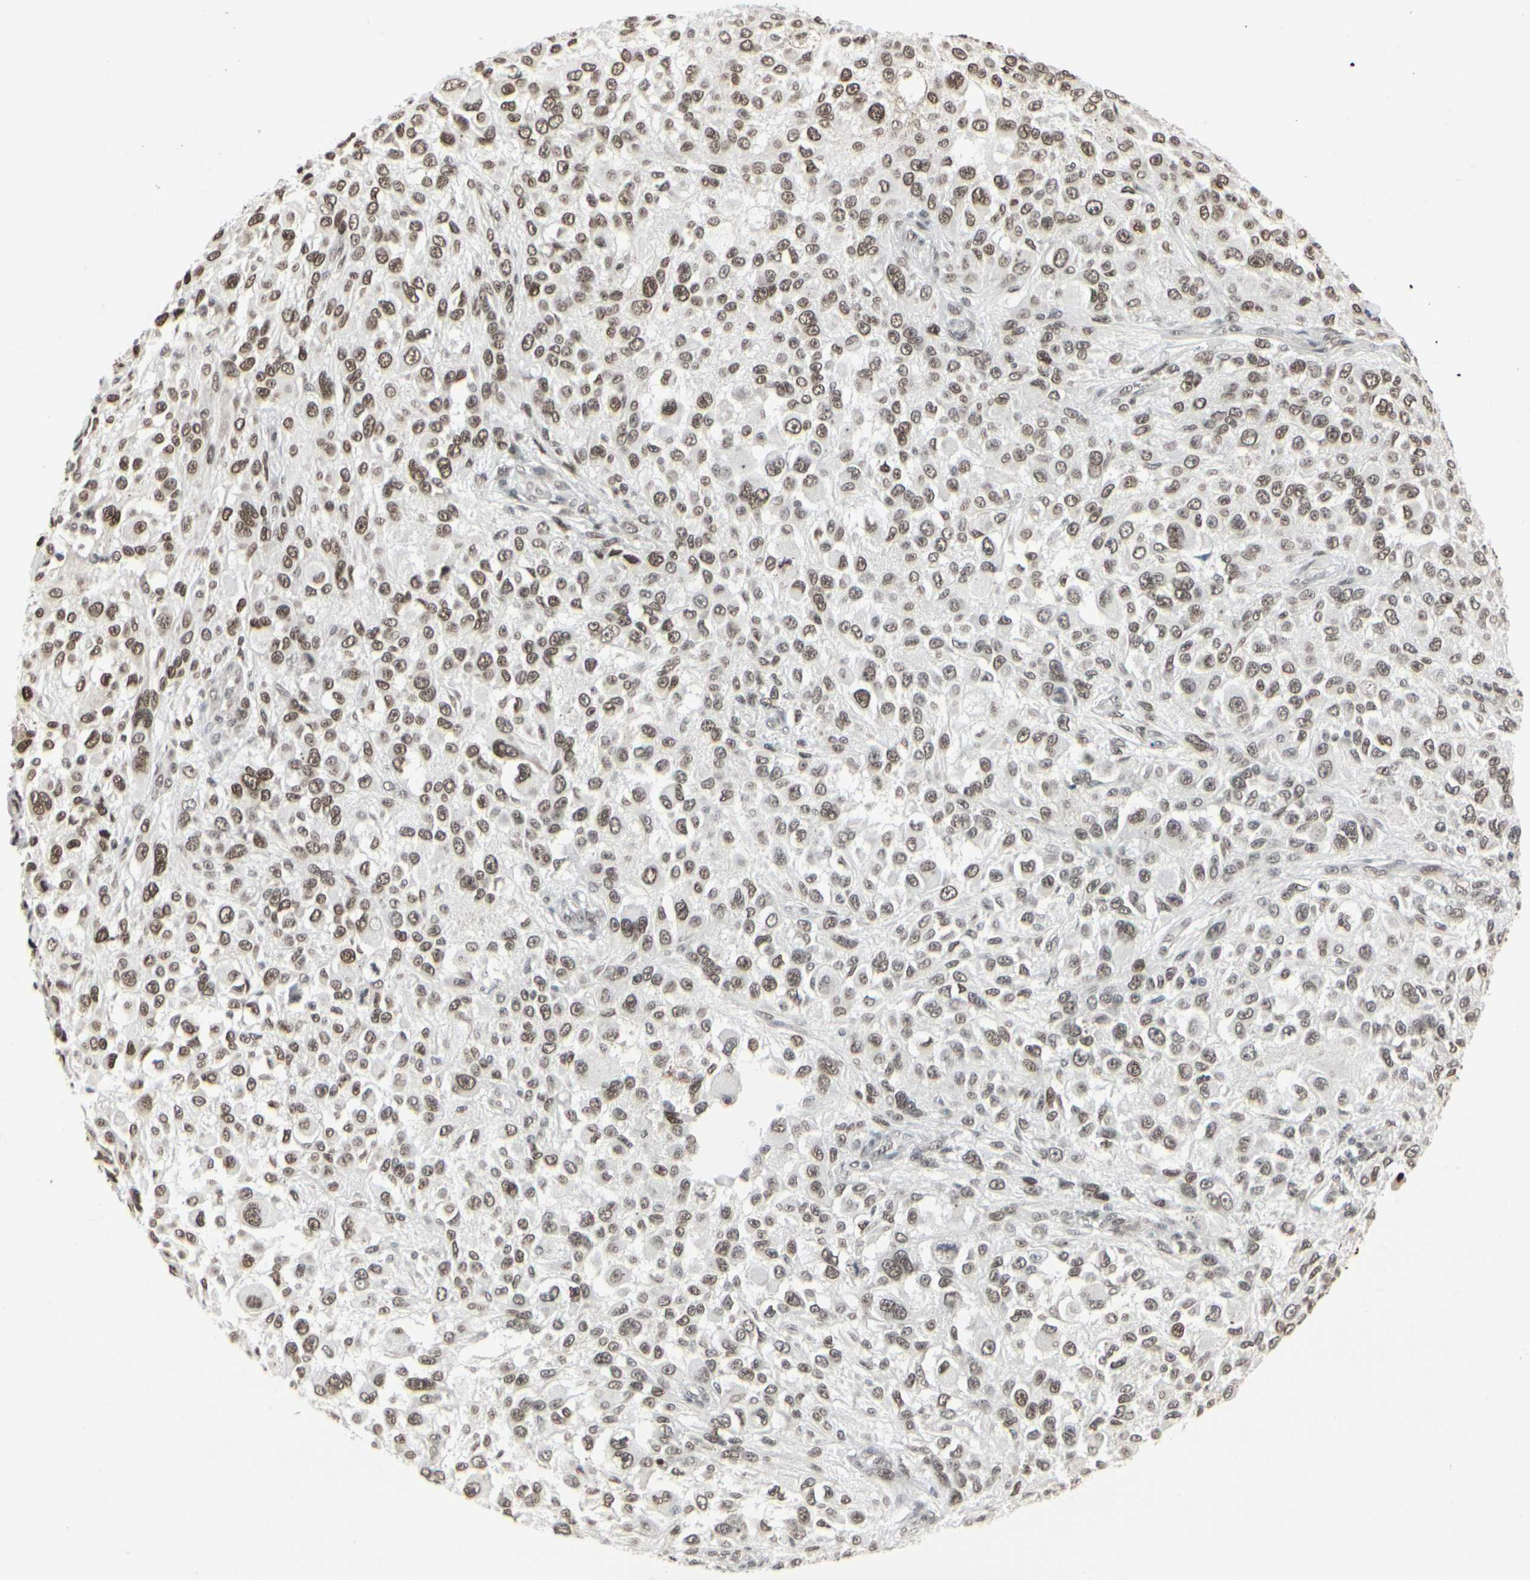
{"staining": {"intensity": "moderate", "quantity": ">75%", "location": "nuclear"}, "tissue": "melanoma", "cell_type": "Tumor cells", "image_type": "cancer", "snomed": [{"axis": "morphology", "description": "Necrosis, NOS"}, {"axis": "morphology", "description": "Malignant melanoma, NOS"}, {"axis": "topography", "description": "Skin"}], "caption": "Immunohistochemistry micrograph of human malignant melanoma stained for a protein (brown), which demonstrates medium levels of moderate nuclear positivity in about >75% of tumor cells.", "gene": "HMG20A", "patient": {"sex": "female", "age": 87}}